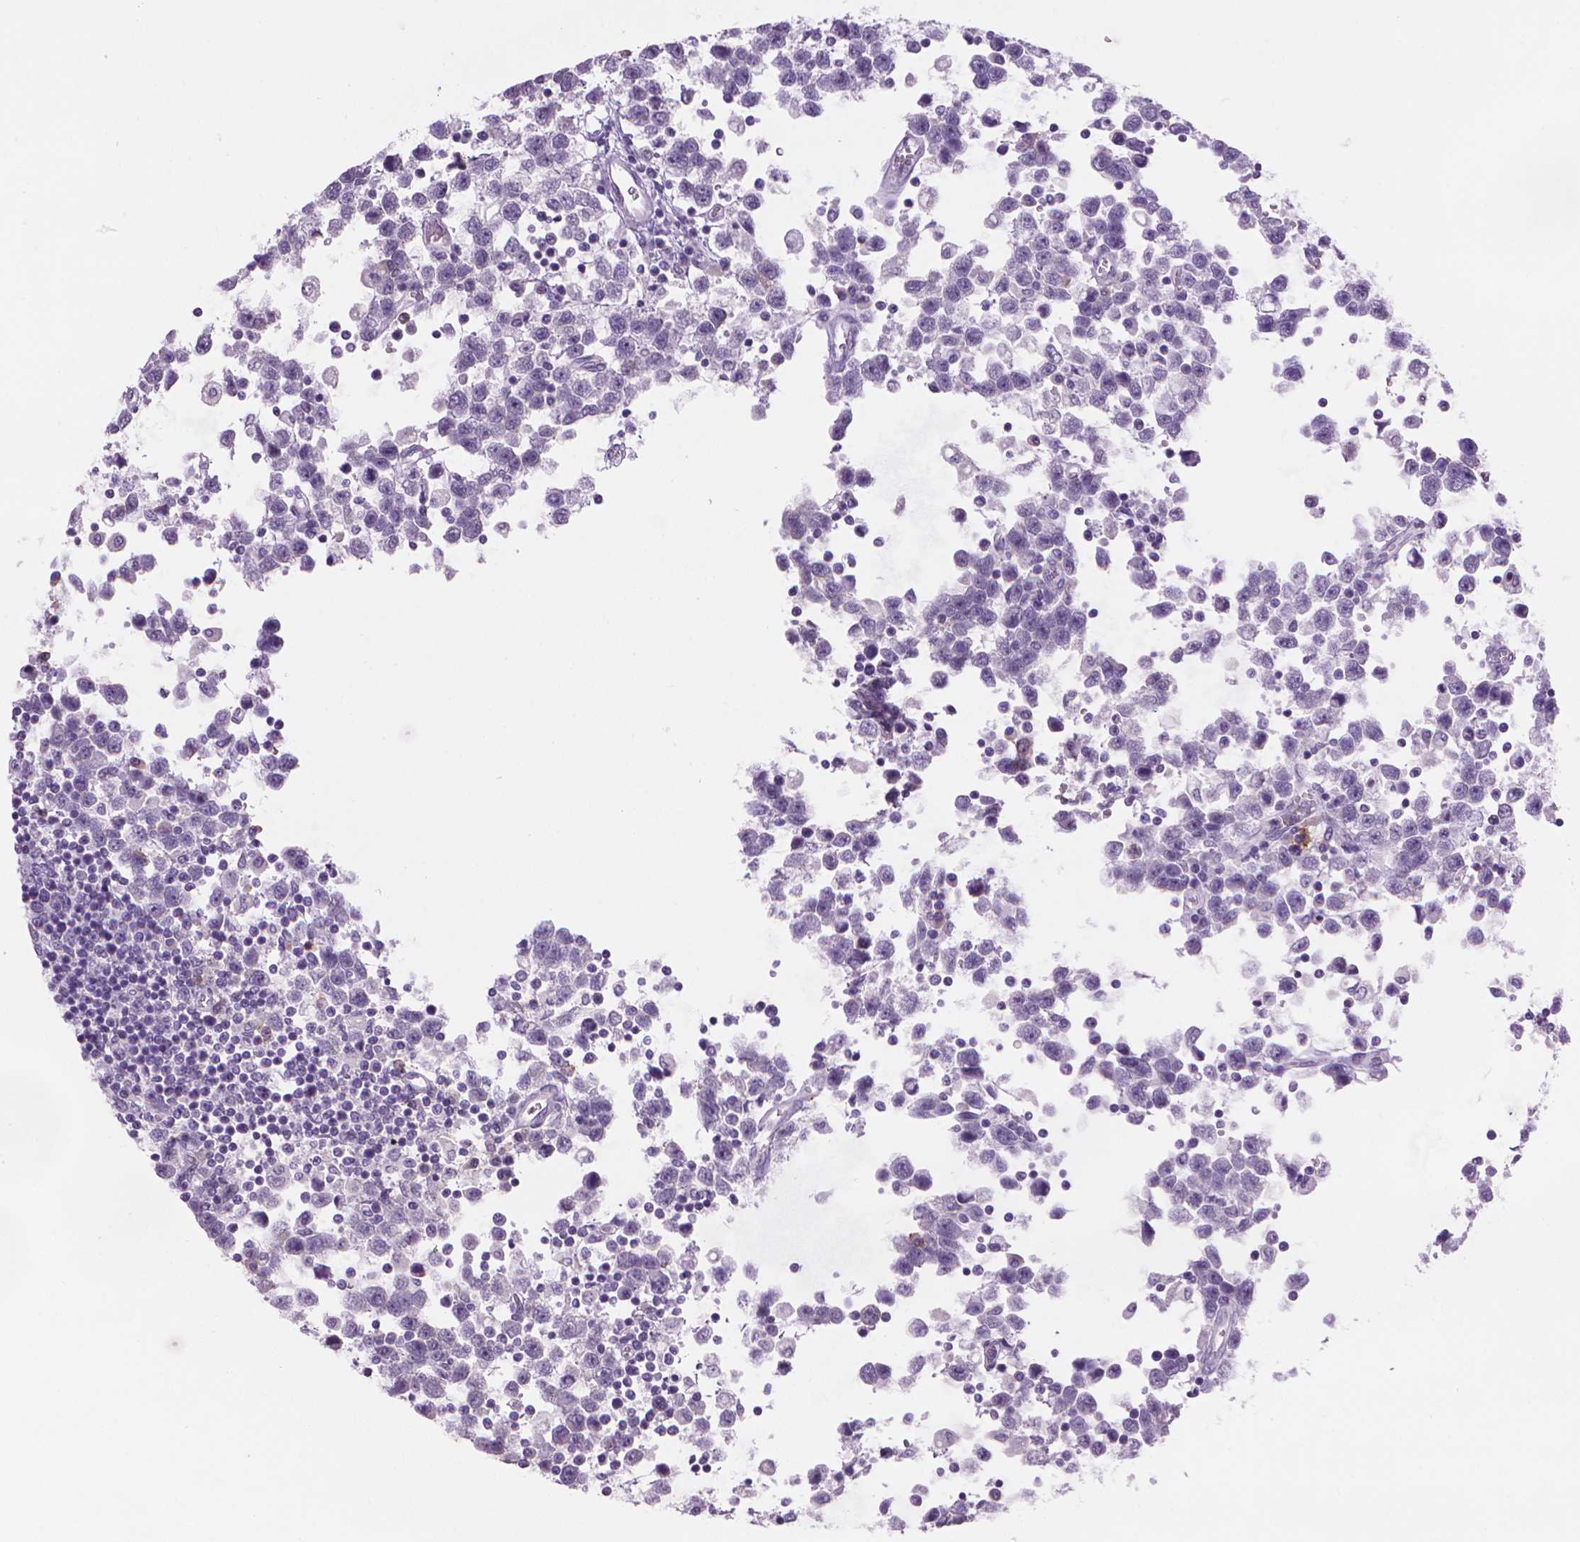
{"staining": {"intensity": "negative", "quantity": "none", "location": "none"}, "tissue": "testis cancer", "cell_type": "Tumor cells", "image_type": "cancer", "snomed": [{"axis": "morphology", "description": "Seminoma, NOS"}, {"axis": "topography", "description": "Testis"}], "caption": "This histopathology image is of testis cancer (seminoma) stained with immunohistochemistry (IHC) to label a protein in brown with the nuclei are counter-stained blue. There is no positivity in tumor cells. The staining was performed using DAB (3,3'-diaminobenzidine) to visualize the protein expression in brown, while the nuclei were stained in blue with hematoxylin (Magnification: 20x).", "gene": "MUC1", "patient": {"sex": "male", "age": 34}}